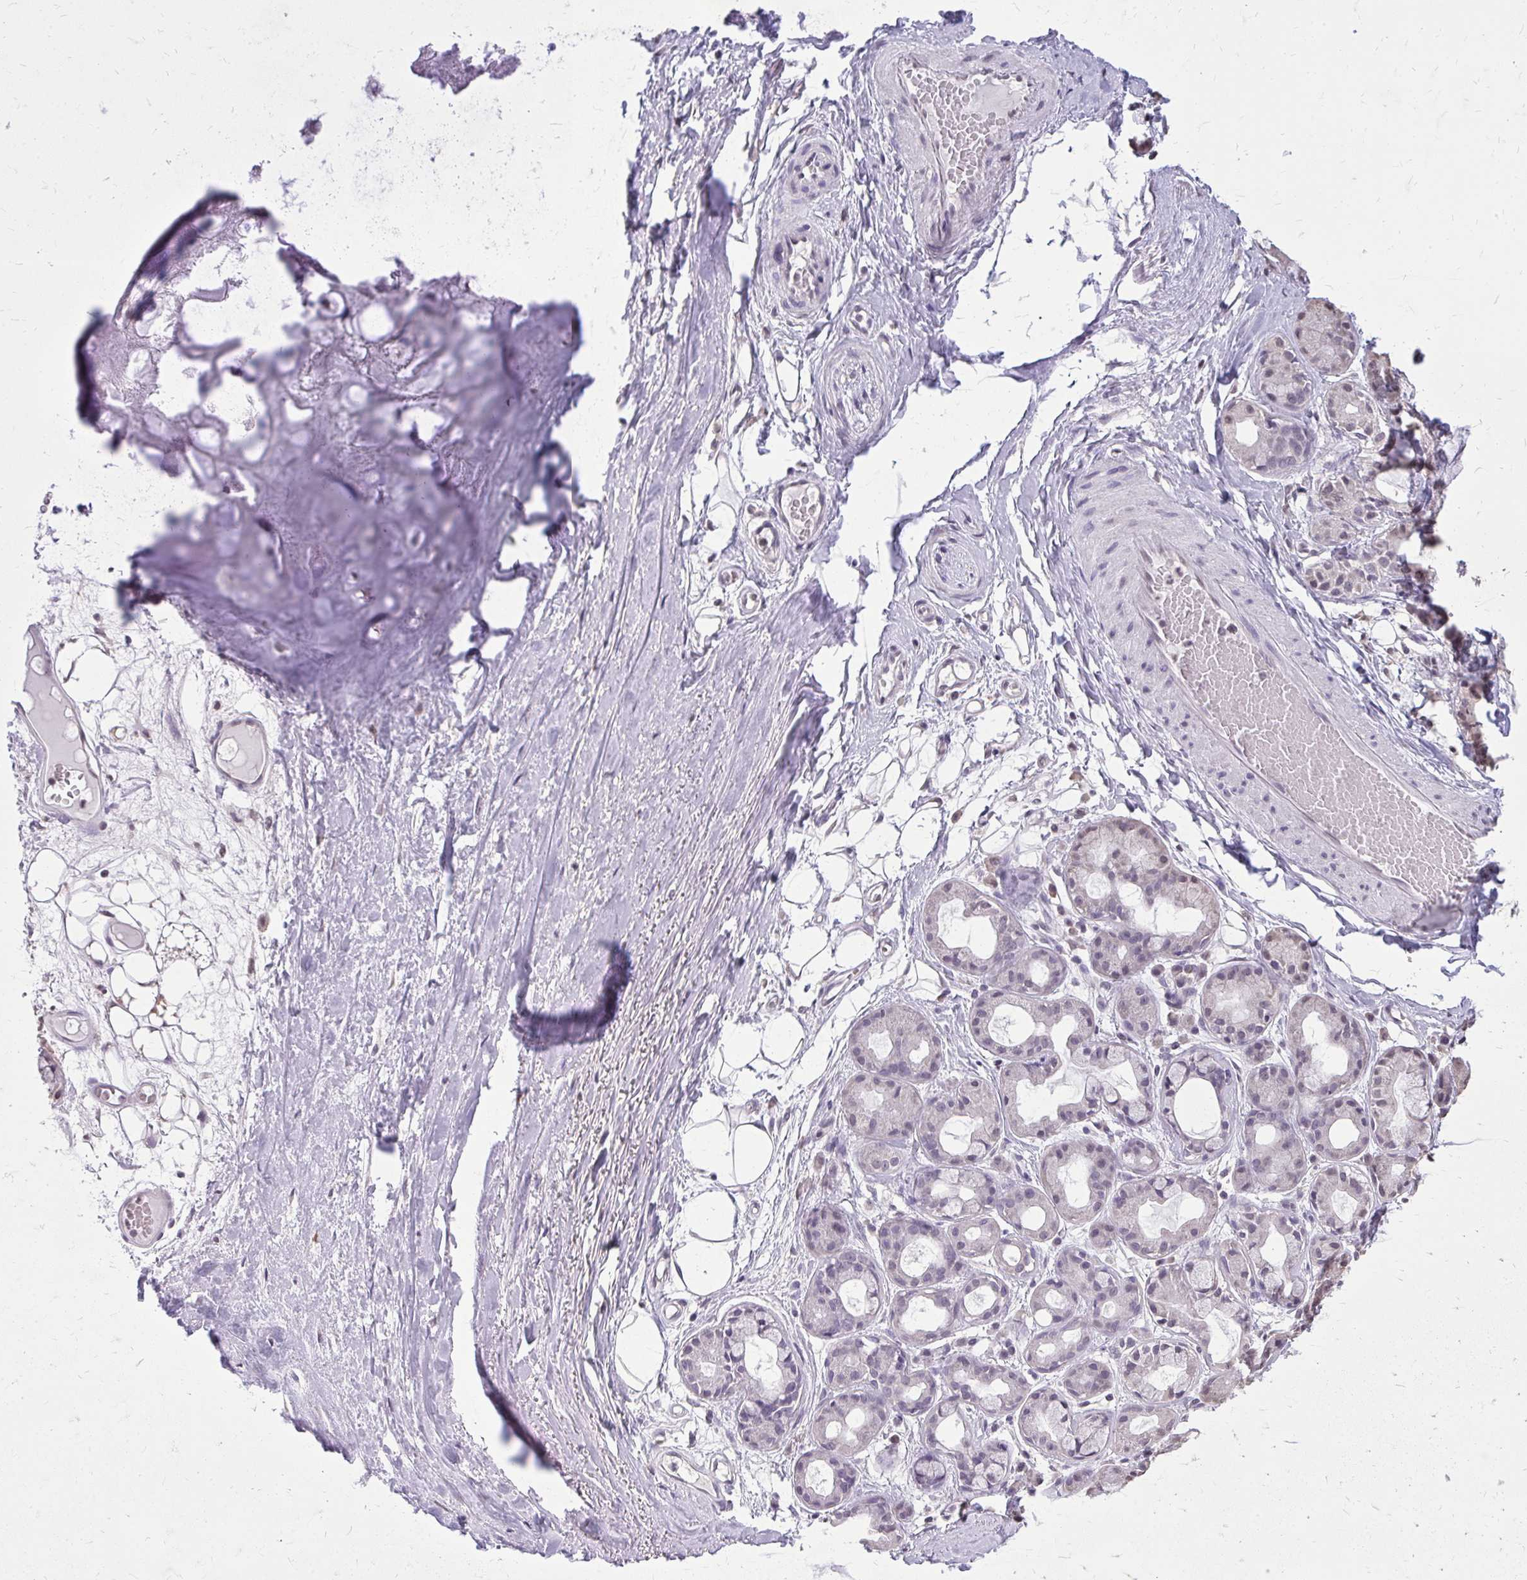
{"staining": {"intensity": "negative", "quantity": "none", "location": "none"}, "tissue": "adipose tissue", "cell_type": "Adipocytes", "image_type": "normal", "snomed": [{"axis": "morphology", "description": "Normal tissue, NOS"}, {"axis": "topography", "description": "Lymph node"}, {"axis": "topography", "description": "Cartilage tissue"}, {"axis": "topography", "description": "Nasopharynx"}], "caption": "Protein analysis of normal adipose tissue displays no significant positivity in adipocytes.", "gene": "AKAP5", "patient": {"sex": "male", "age": 63}}